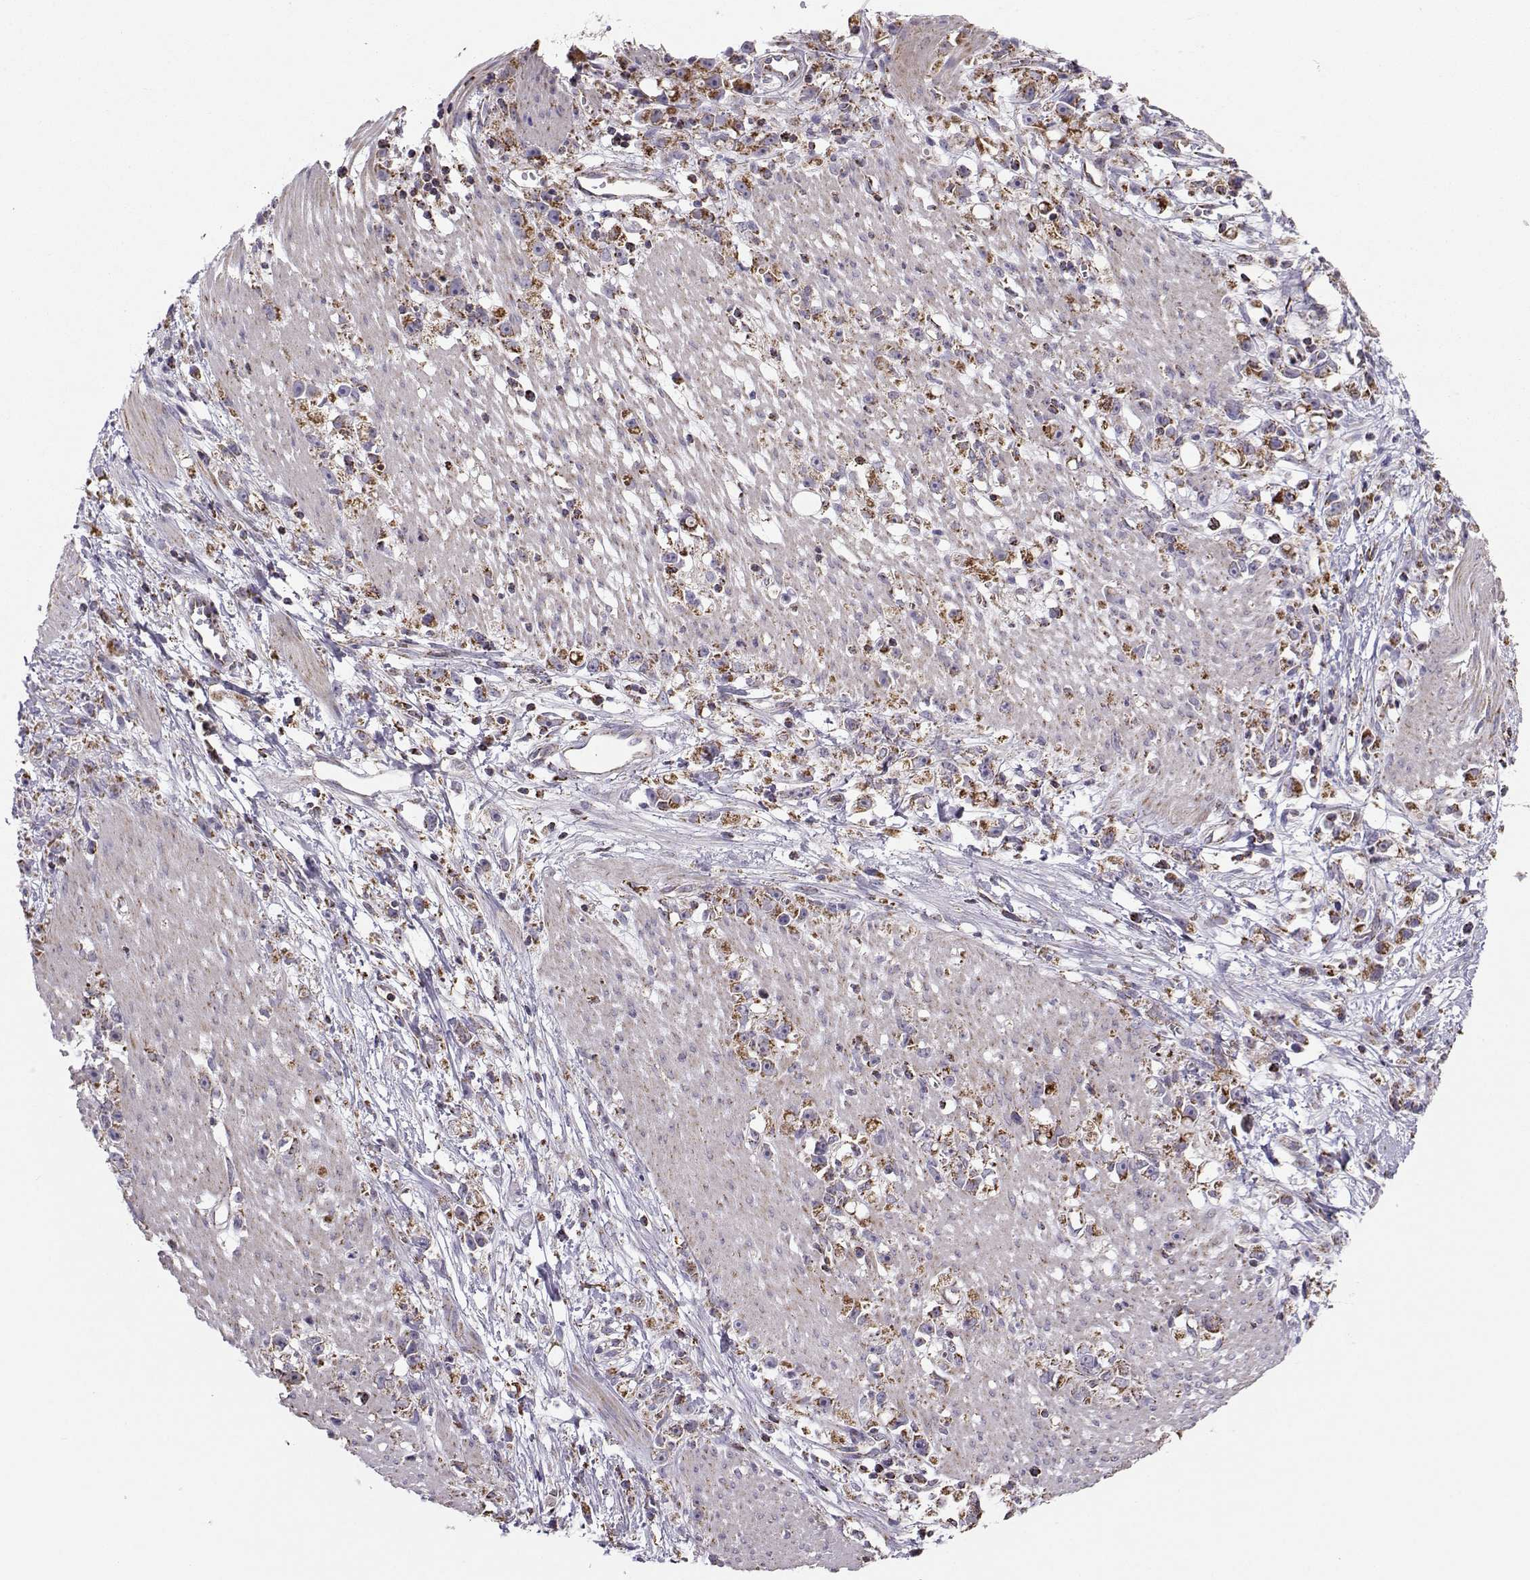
{"staining": {"intensity": "strong", "quantity": "25%-75%", "location": "cytoplasmic/membranous"}, "tissue": "stomach cancer", "cell_type": "Tumor cells", "image_type": "cancer", "snomed": [{"axis": "morphology", "description": "Adenocarcinoma, NOS"}, {"axis": "topography", "description": "Stomach"}], "caption": "A high amount of strong cytoplasmic/membranous expression is present in about 25%-75% of tumor cells in stomach cancer (adenocarcinoma) tissue.", "gene": "NECAB3", "patient": {"sex": "female", "age": 59}}